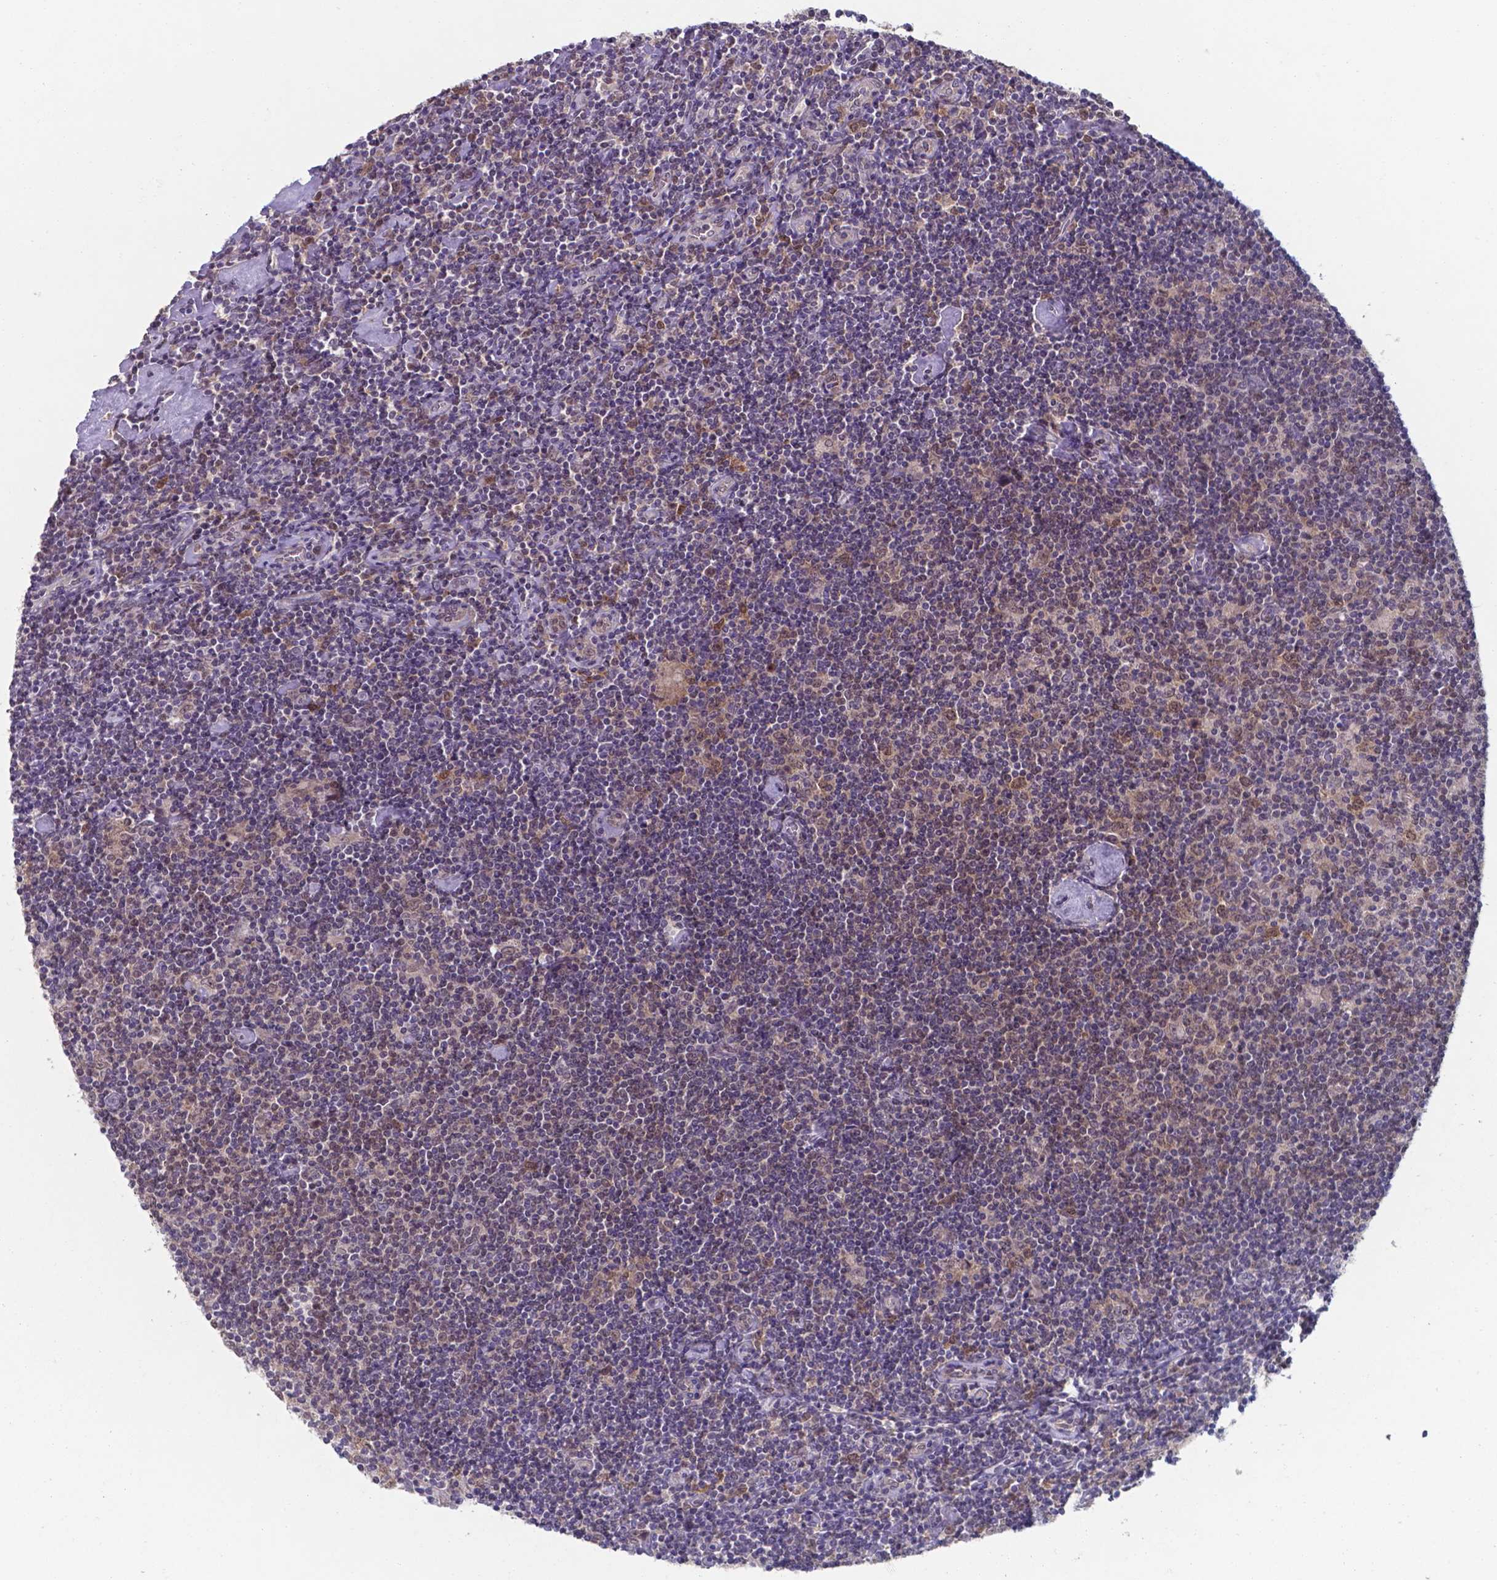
{"staining": {"intensity": "negative", "quantity": "none", "location": "none"}, "tissue": "lymphoma", "cell_type": "Tumor cells", "image_type": "cancer", "snomed": [{"axis": "morphology", "description": "Hodgkin's disease, NOS"}, {"axis": "topography", "description": "Lymph node"}], "caption": "A high-resolution image shows immunohistochemistry staining of lymphoma, which displays no significant expression in tumor cells.", "gene": "UBE2E2", "patient": {"sex": "male", "age": 40}}